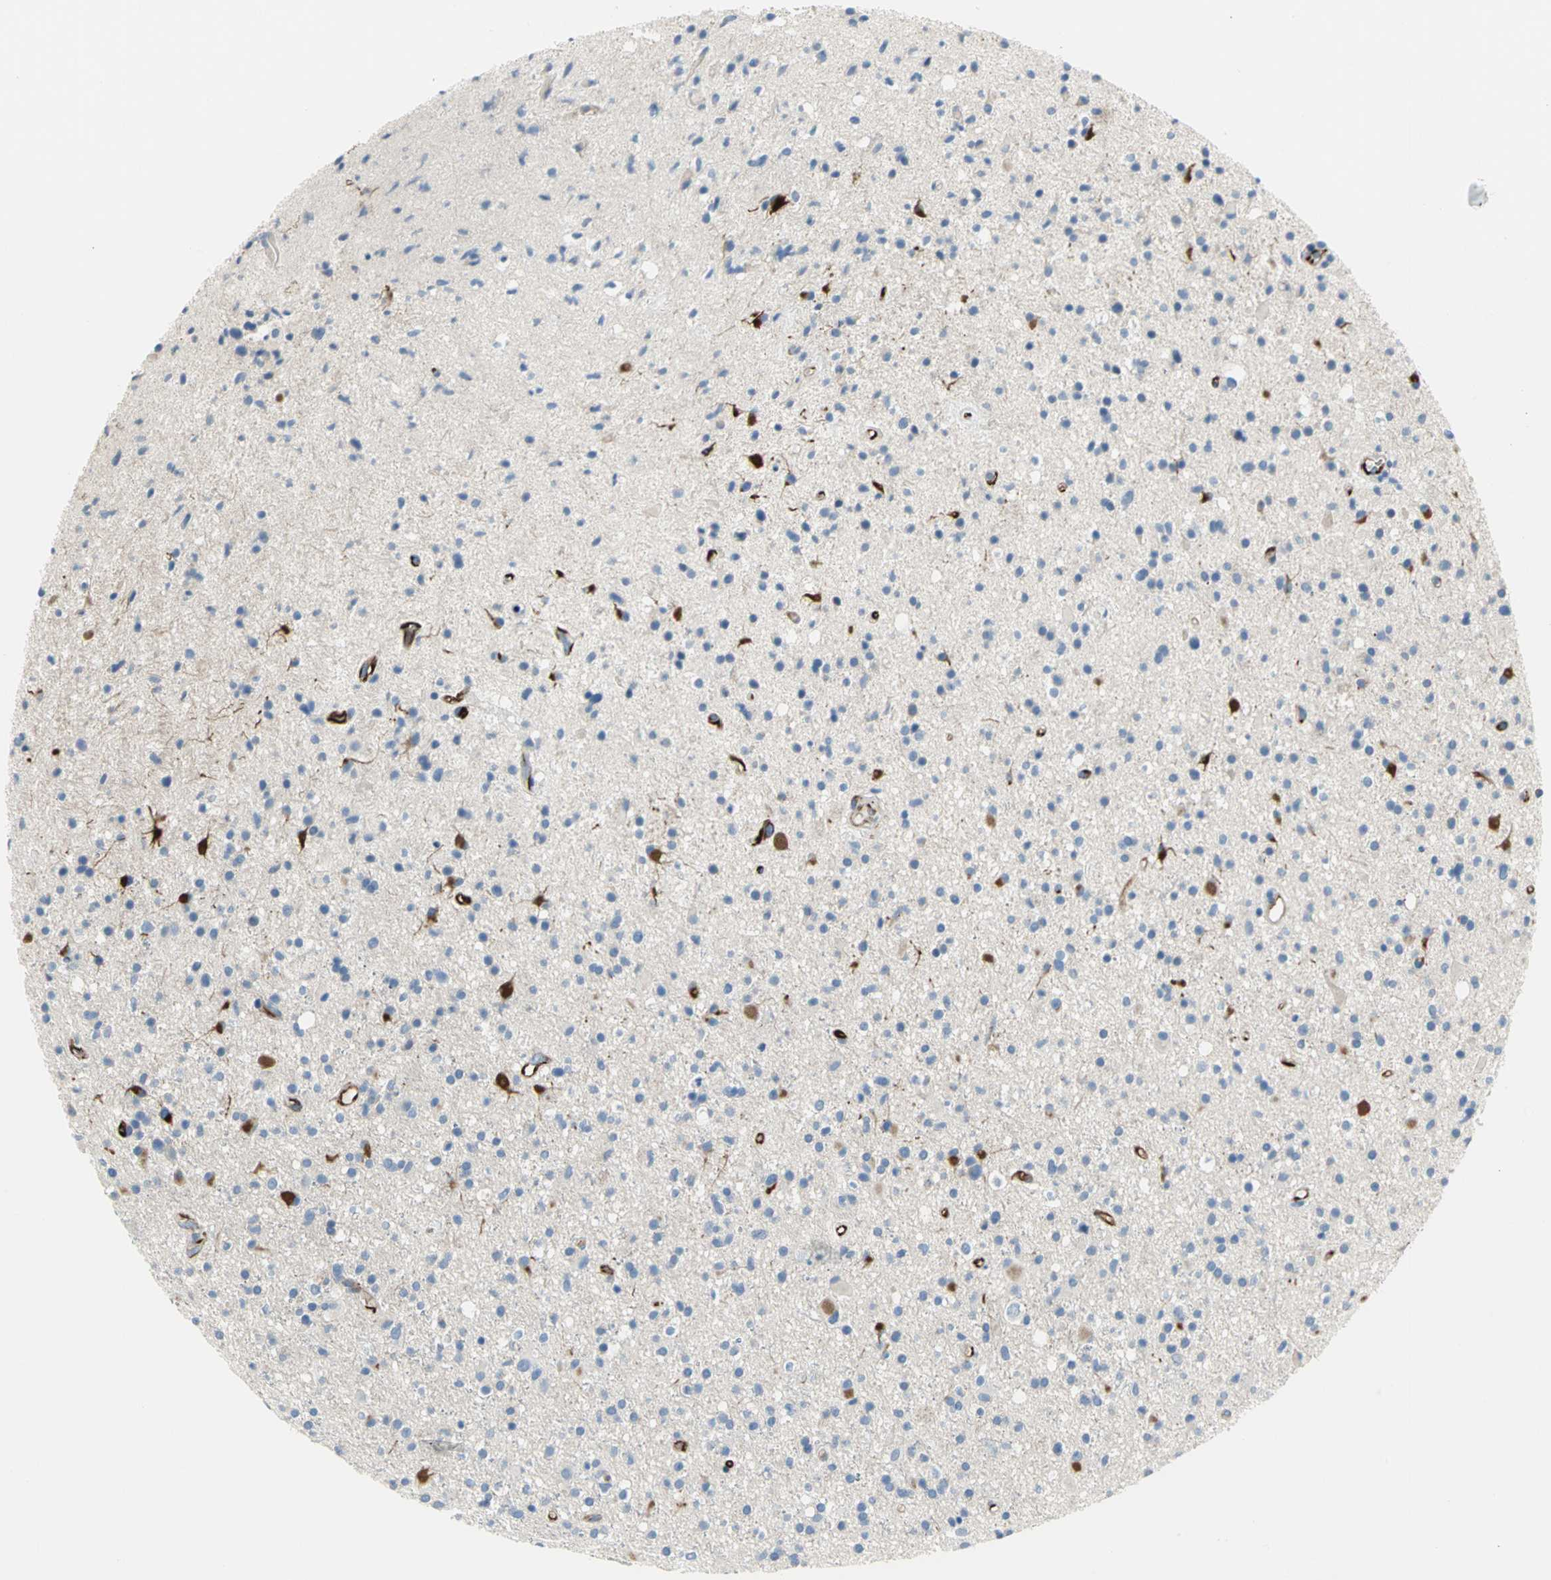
{"staining": {"intensity": "negative", "quantity": "none", "location": "none"}, "tissue": "glioma", "cell_type": "Tumor cells", "image_type": "cancer", "snomed": [{"axis": "morphology", "description": "Glioma, malignant, High grade"}, {"axis": "topography", "description": "Brain"}], "caption": "Immunohistochemistry image of high-grade glioma (malignant) stained for a protein (brown), which demonstrates no expression in tumor cells. (IHC, brightfield microscopy, high magnification).", "gene": "ALOX15", "patient": {"sex": "male", "age": 33}}